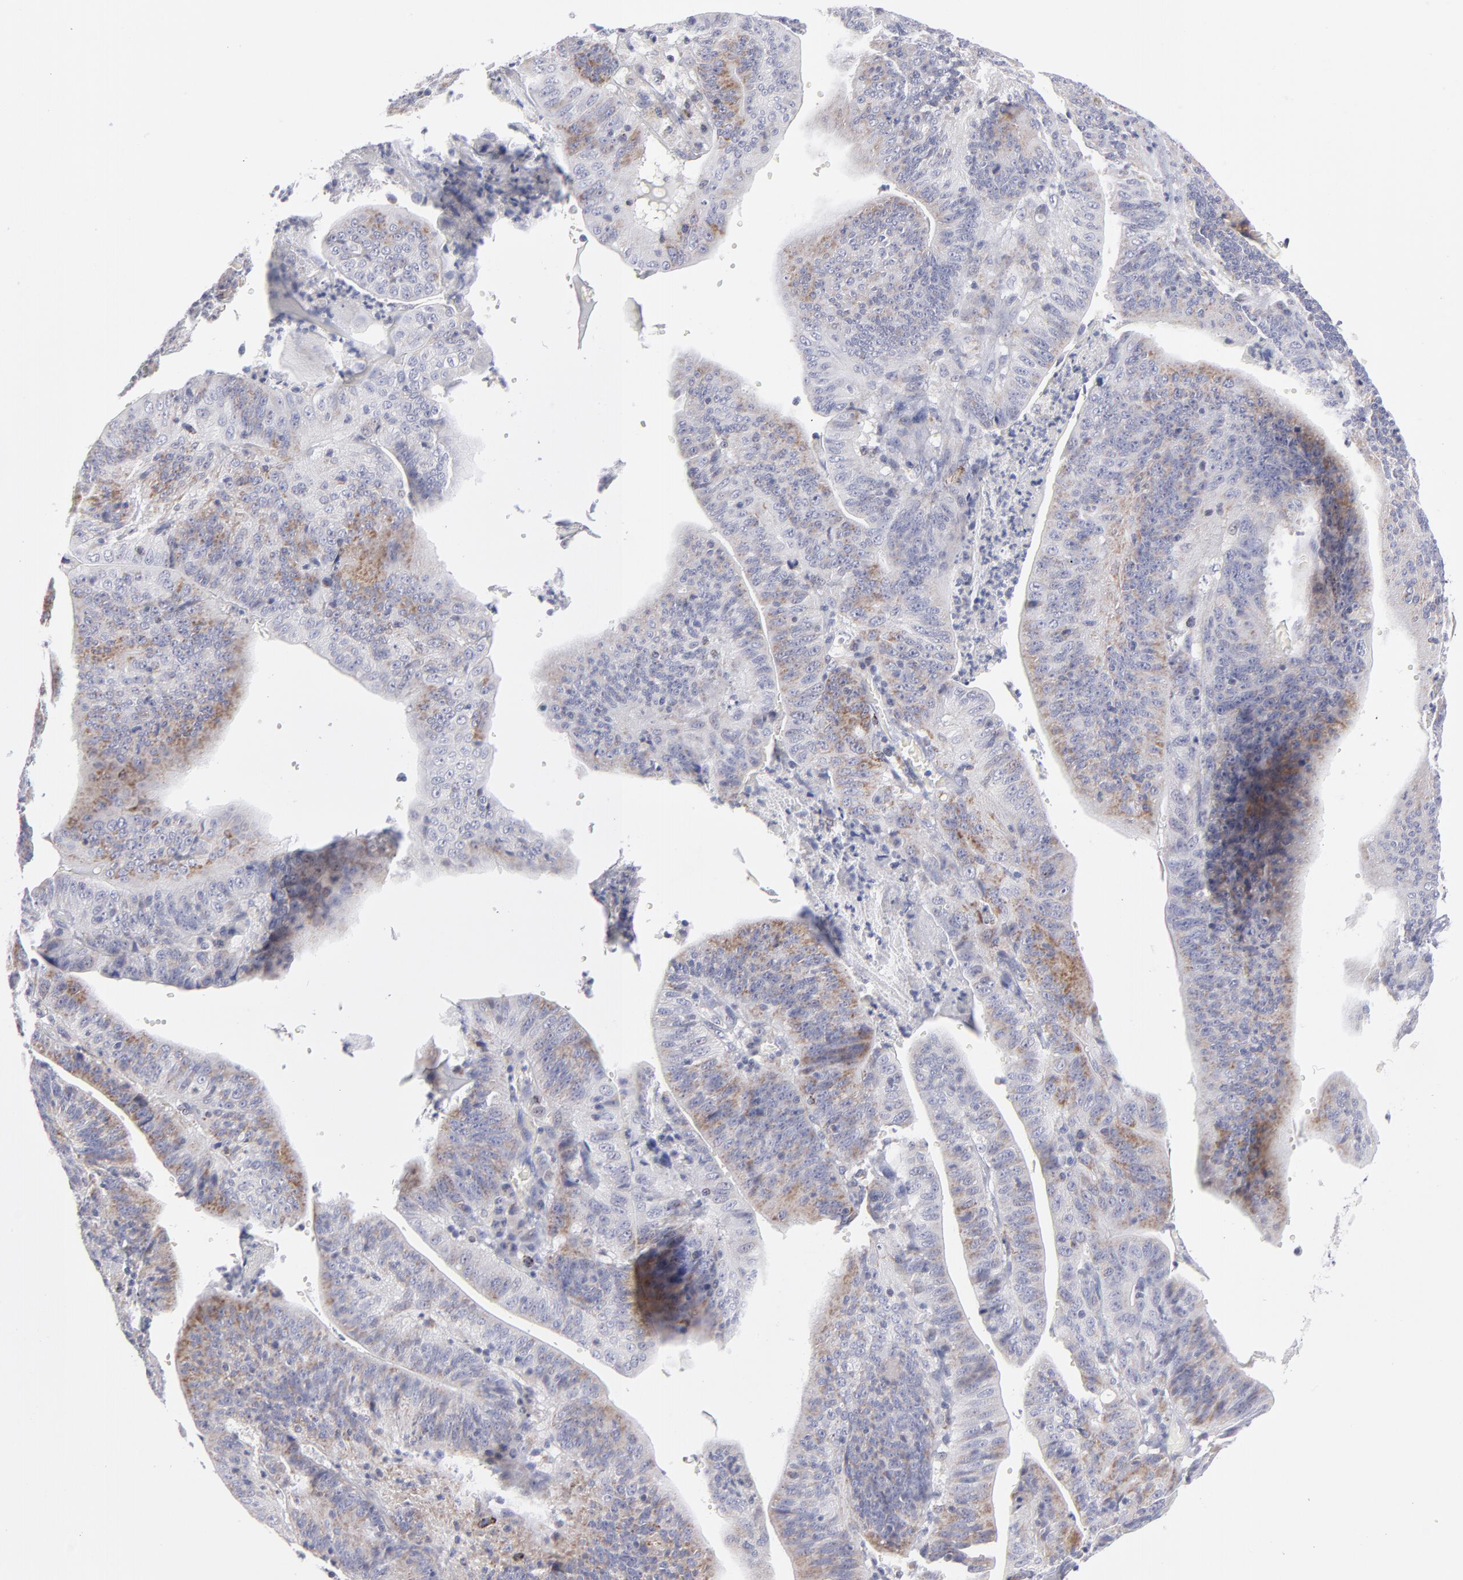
{"staining": {"intensity": "moderate", "quantity": "25%-75%", "location": "cytoplasmic/membranous"}, "tissue": "stomach cancer", "cell_type": "Tumor cells", "image_type": "cancer", "snomed": [{"axis": "morphology", "description": "Adenocarcinoma, NOS"}, {"axis": "topography", "description": "Stomach, lower"}], "caption": "Tumor cells reveal medium levels of moderate cytoplasmic/membranous staining in approximately 25%-75% of cells in adenocarcinoma (stomach).", "gene": "MTHFD2", "patient": {"sex": "female", "age": 86}}